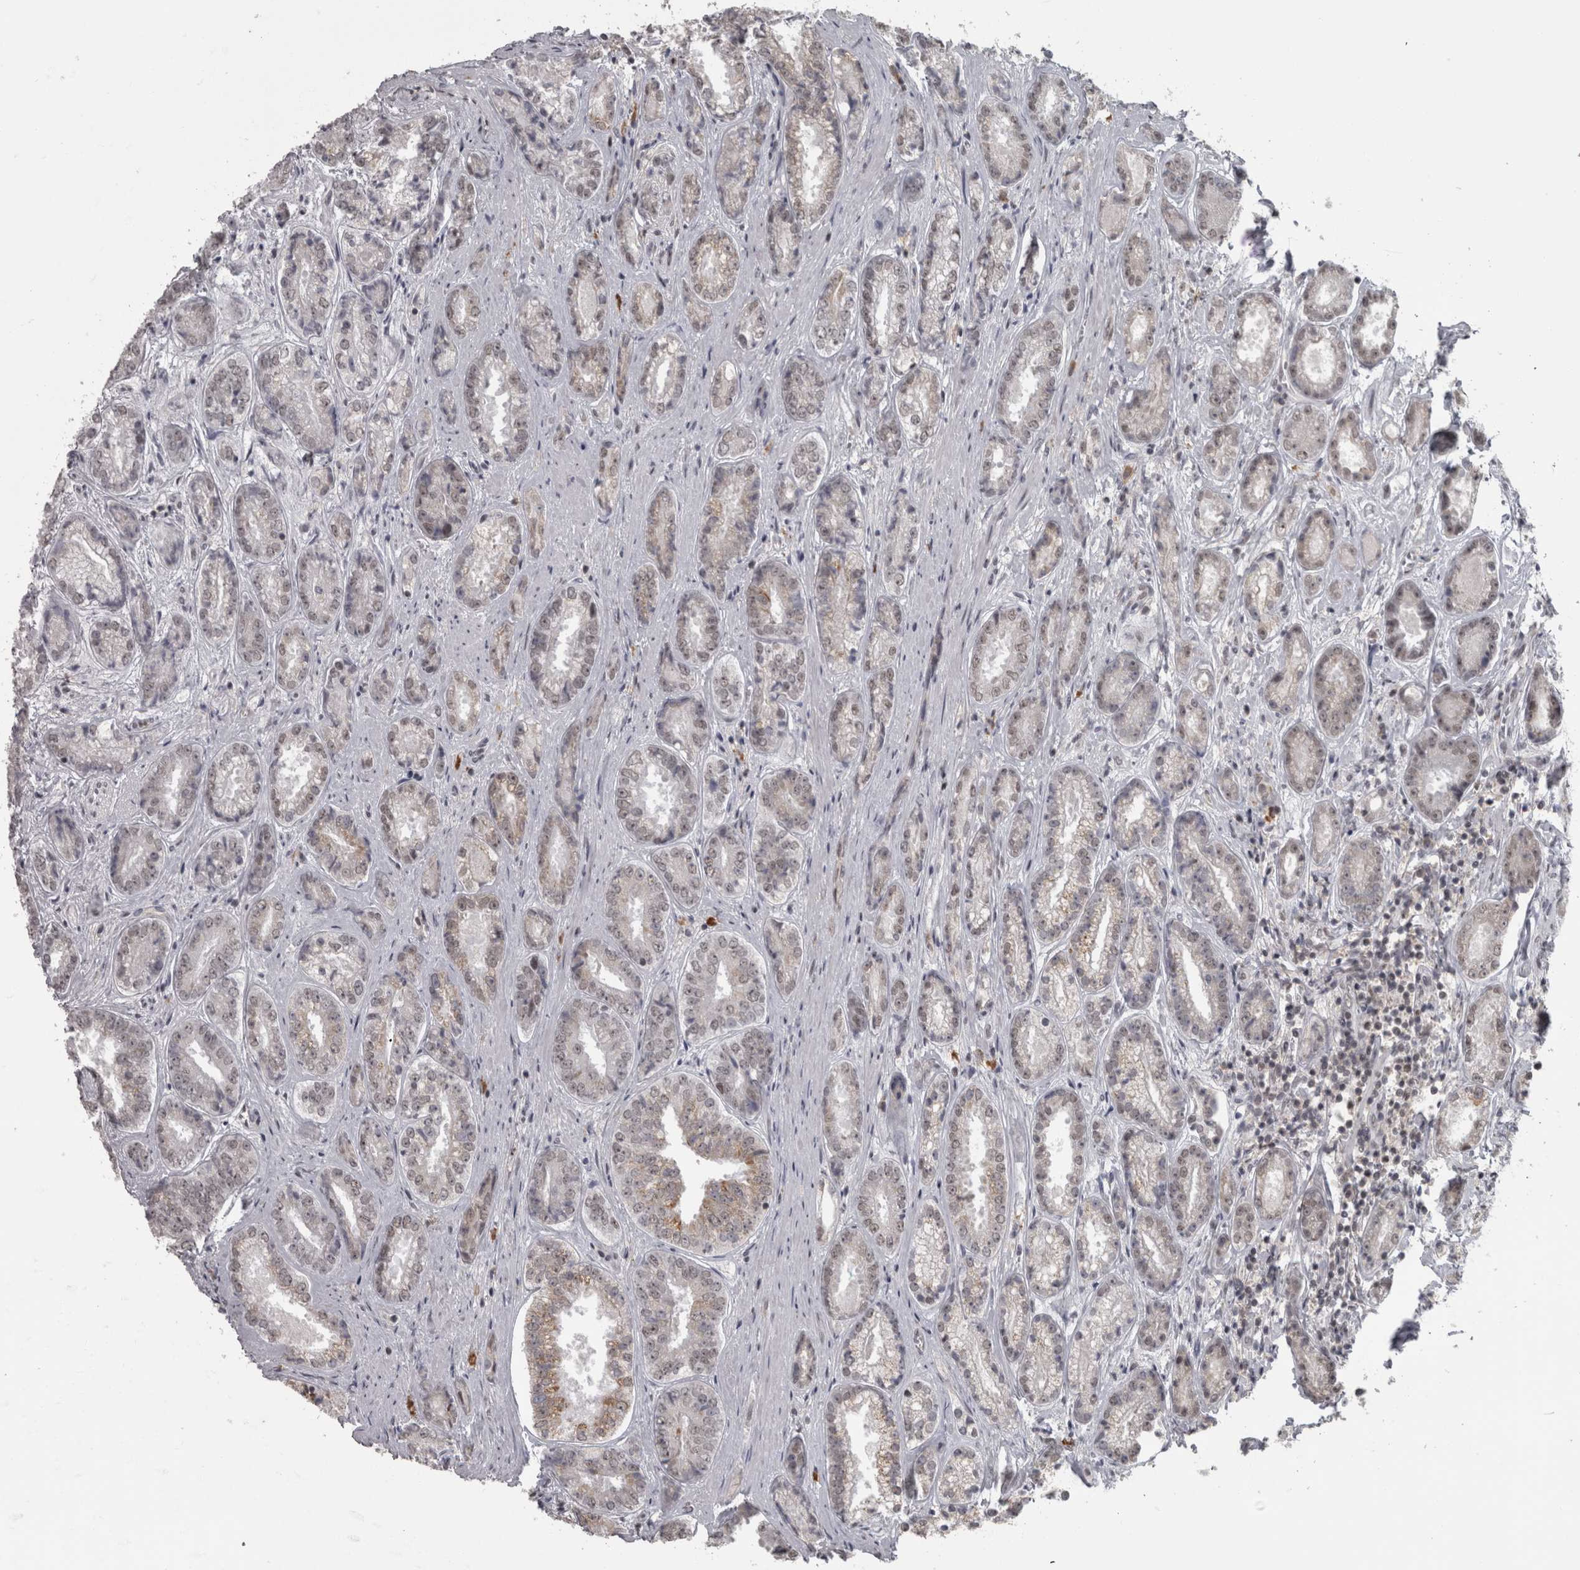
{"staining": {"intensity": "weak", "quantity": "25%-75%", "location": "cytoplasmic/membranous,nuclear"}, "tissue": "prostate cancer", "cell_type": "Tumor cells", "image_type": "cancer", "snomed": [{"axis": "morphology", "description": "Adenocarcinoma, High grade"}, {"axis": "topography", "description": "Prostate"}], "caption": "About 25%-75% of tumor cells in human prostate cancer (adenocarcinoma (high-grade)) show weak cytoplasmic/membranous and nuclear protein staining as visualized by brown immunohistochemical staining.", "gene": "MICU3", "patient": {"sex": "male", "age": 61}}